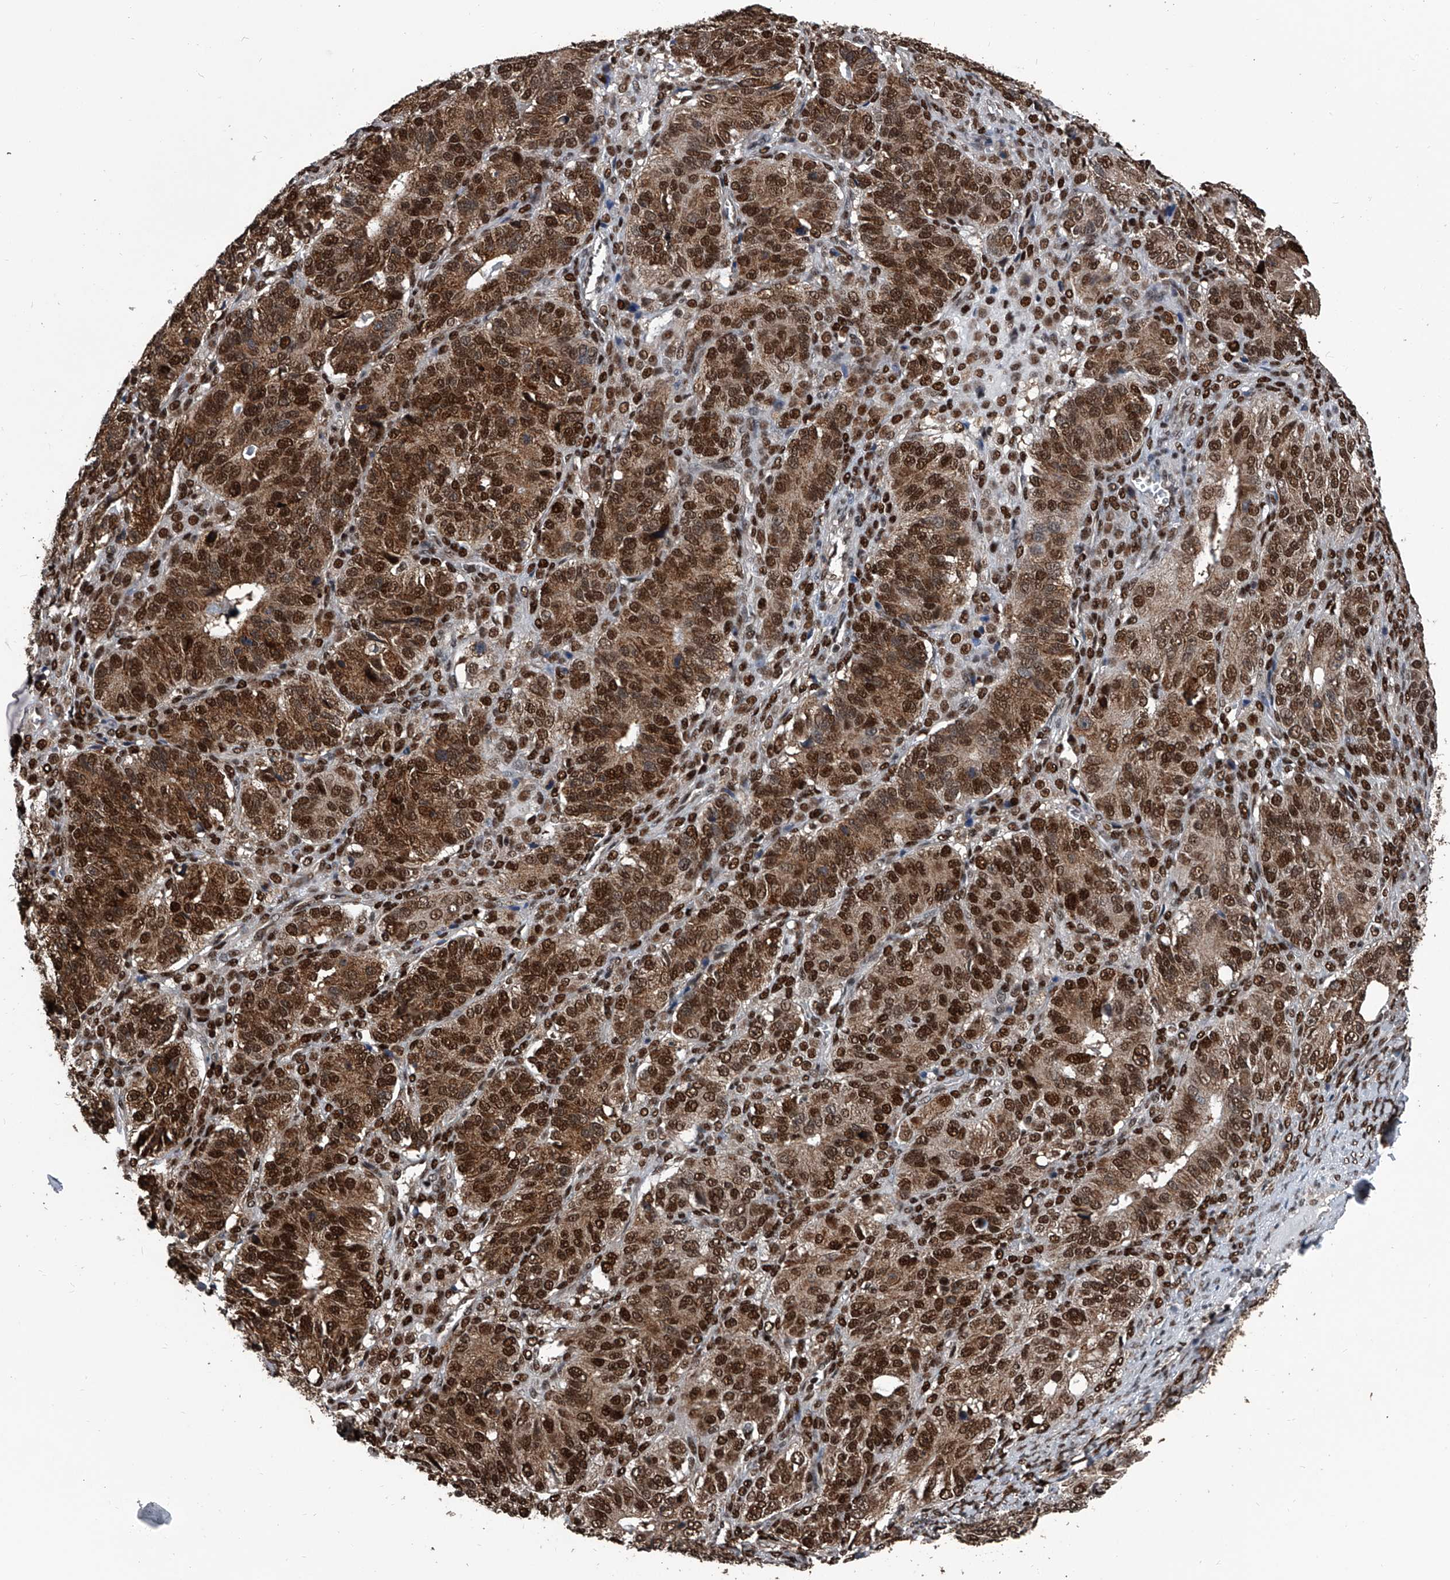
{"staining": {"intensity": "strong", "quantity": ">75%", "location": "cytoplasmic/membranous,nuclear"}, "tissue": "ovarian cancer", "cell_type": "Tumor cells", "image_type": "cancer", "snomed": [{"axis": "morphology", "description": "Carcinoma, endometroid"}, {"axis": "topography", "description": "Ovary"}], "caption": "Human ovarian cancer (endometroid carcinoma) stained for a protein (brown) displays strong cytoplasmic/membranous and nuclear positive positivity in approximately >75% of tumor cells.", "gene": "FKBP5", "patient": {"sex": "female", "age": 51}}